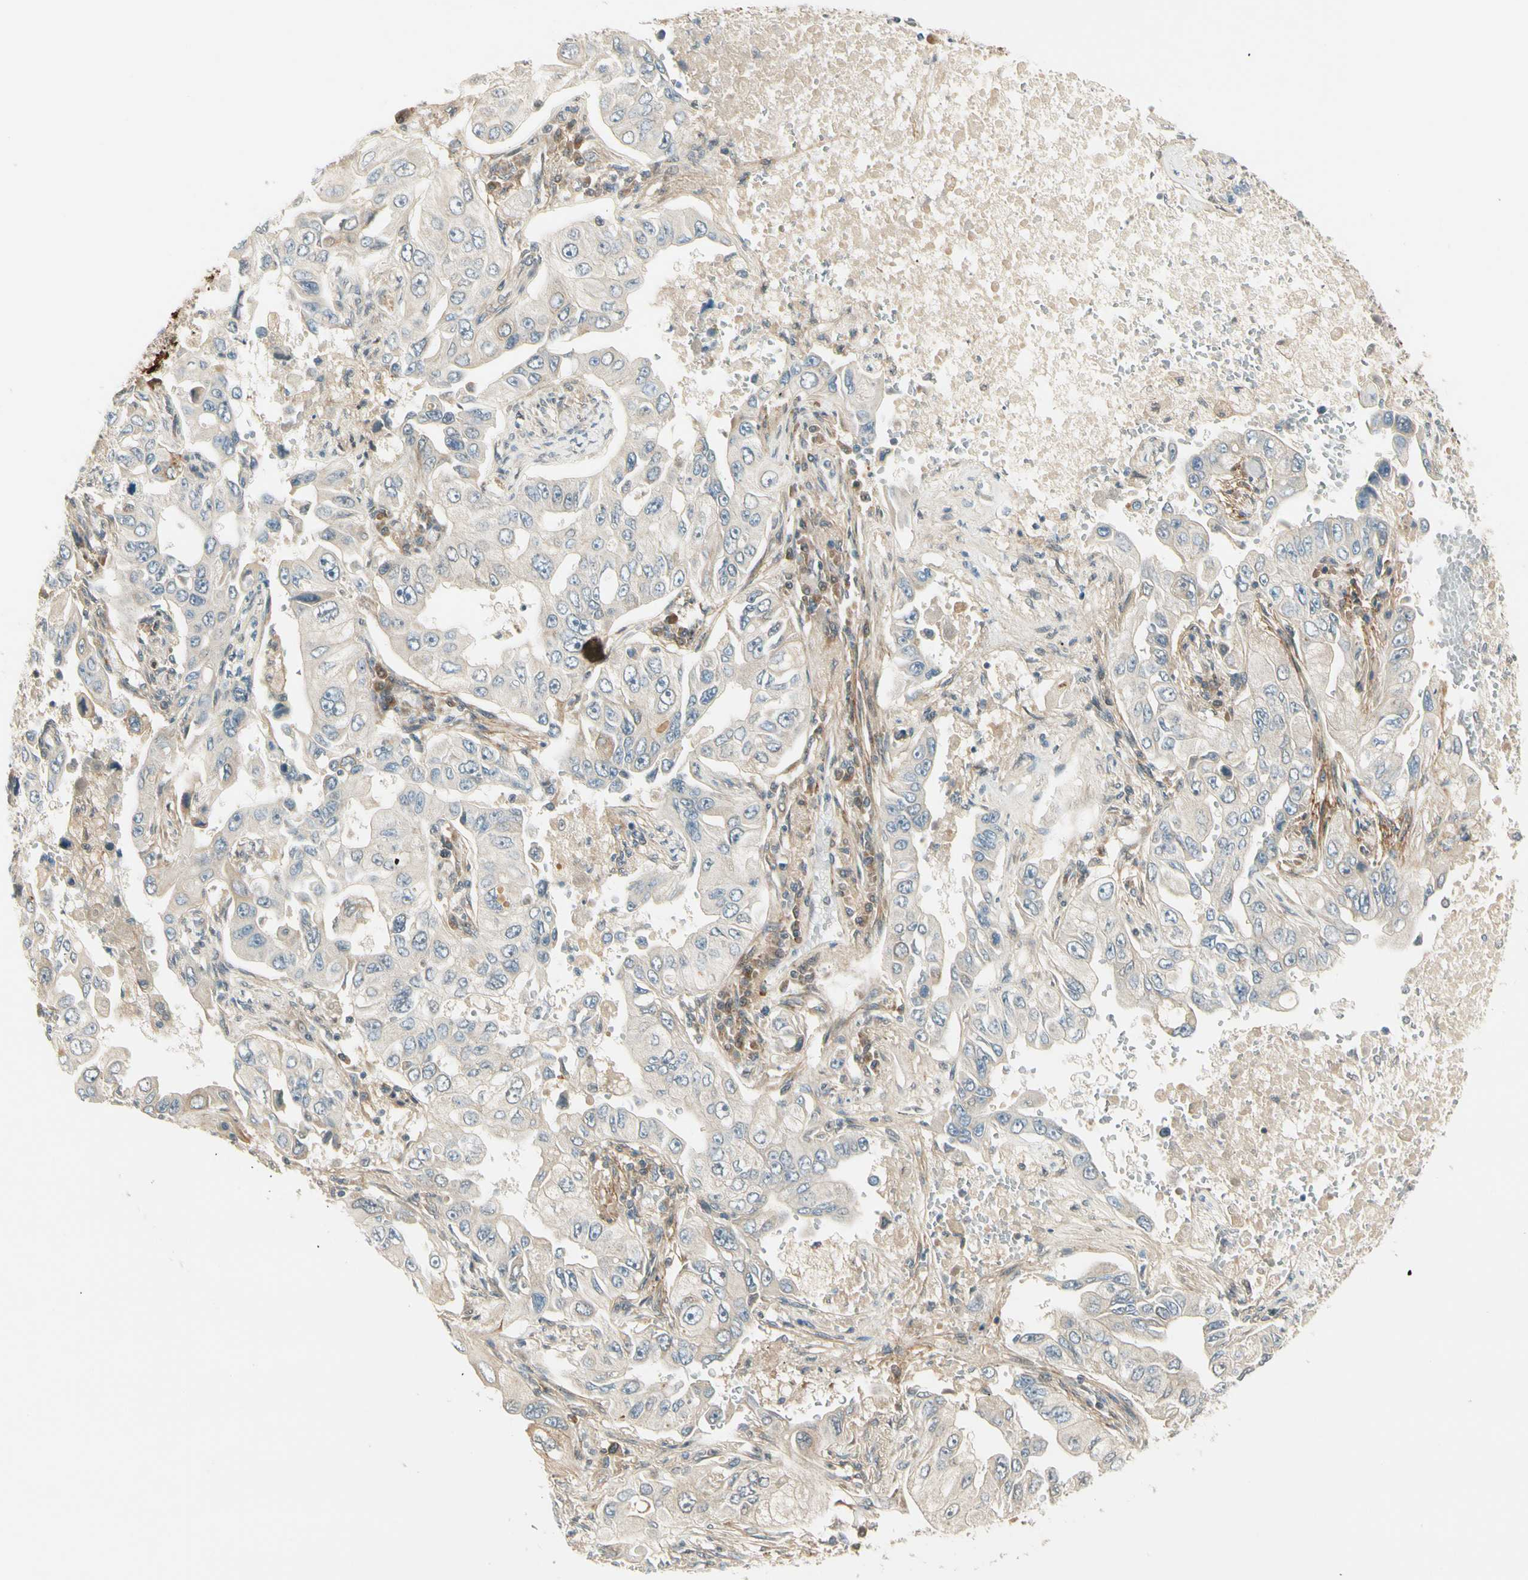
{"staining": {"intensity": "negative", "quantity": "none", "location": "none"}, "tissue": "lung cancer", "cell_type": "Tumor cells", "image_type": "cancer", "snomed": [{"axis": "morphology", "description": "Adenocarcinoma, NOS"}, {"axis": "topography", "description": "Lung"}], "caption": "Human adenocarcinoma (lung) stained for a protein using IHC demonstrates no positivity in tumor cells.", "gene": "EPHB3", "patient": {"sex": "male", "age": 84}}